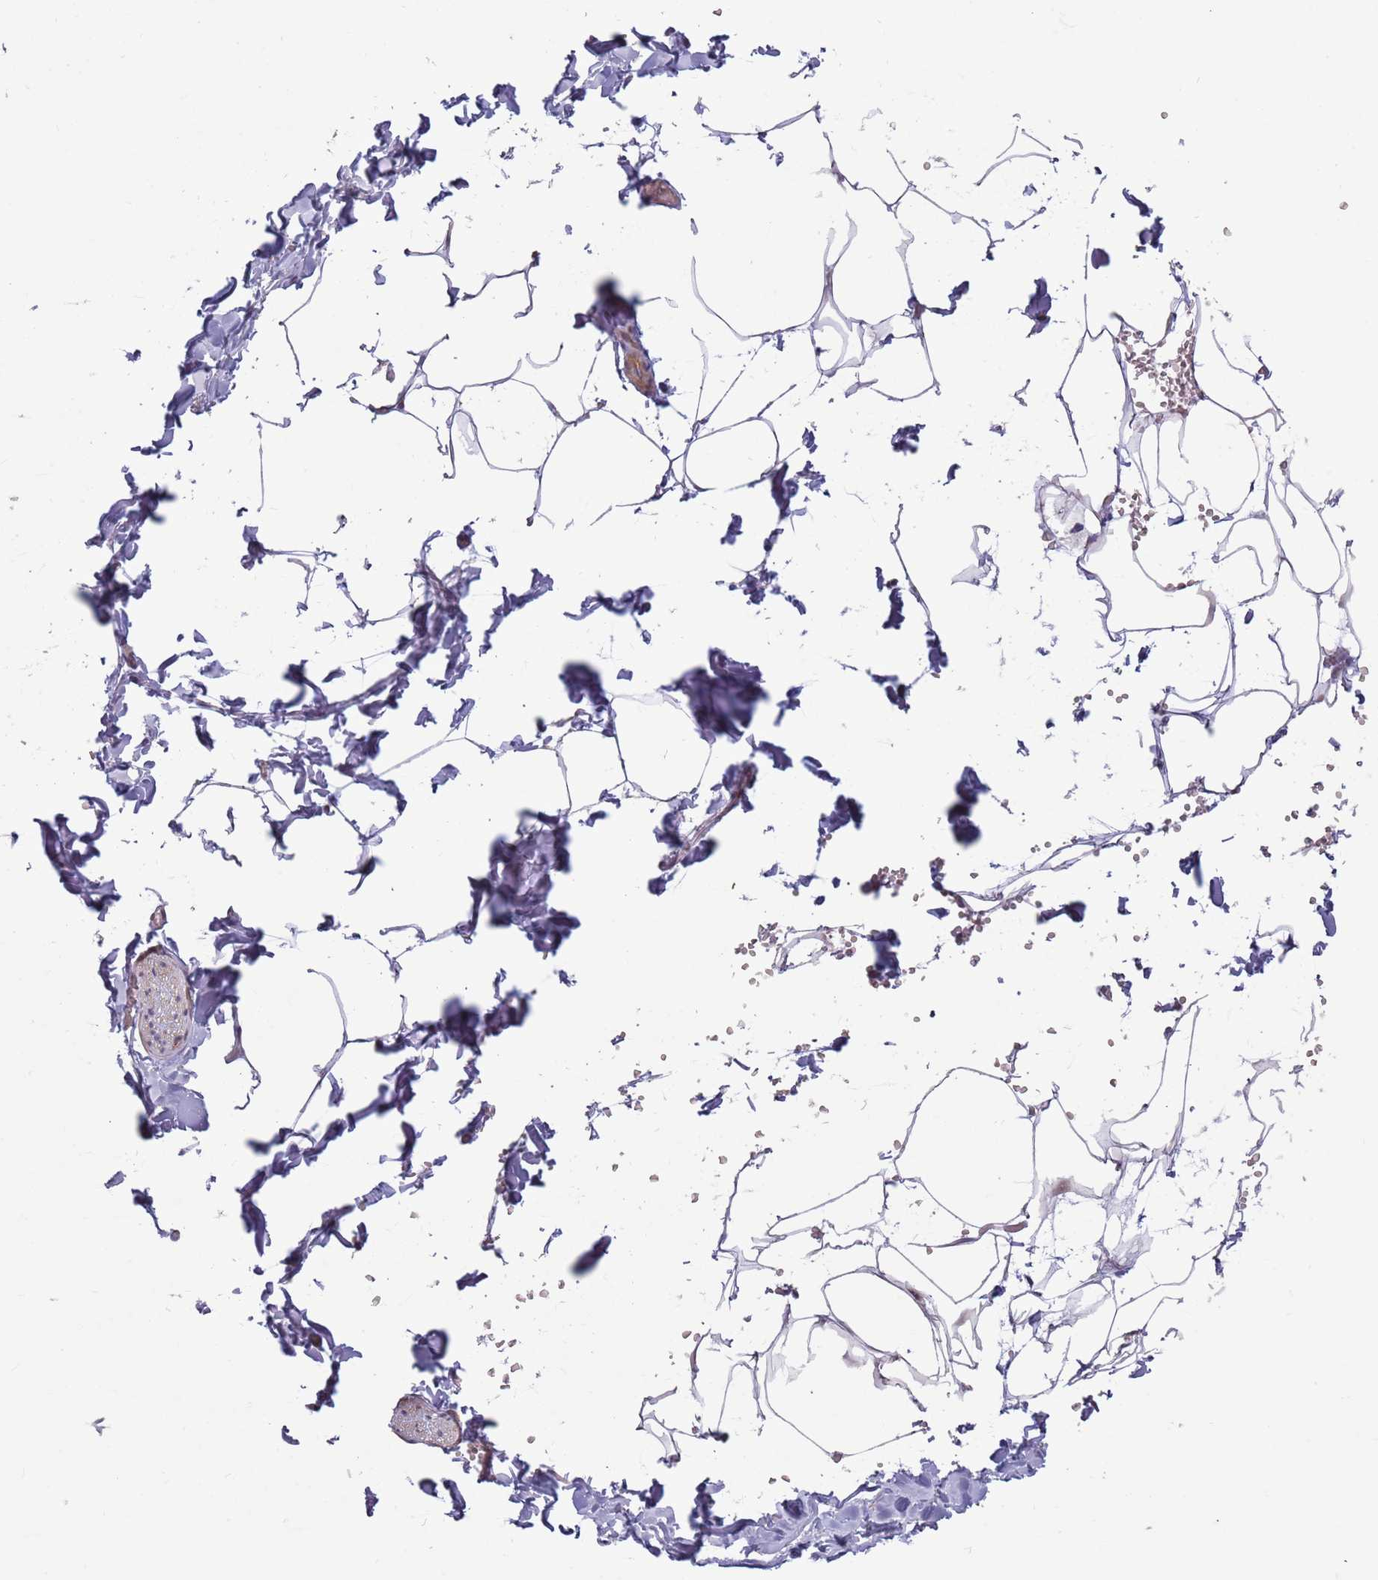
{"staining": {"intensity": "negative", "quantity": "none", "location": "none"}, "tissue": "adipose tissue", "cell_type": "Adipocytes", "image_type": "normal", "snomed": [{"axis": "morphology", "description": "Normal tissue, NOS"}, {"axis": "topography", "description": "Gallbladder"}, {"axis": "topography", "description": "Peripheral nerve tissue"}], "caption": "This is a histopathology image of IHC staining of benign adipose tissue, which shows no expression in adipocytes.", "gene": "CCDC150", "patient": {"sex": "male", "age": 38}}